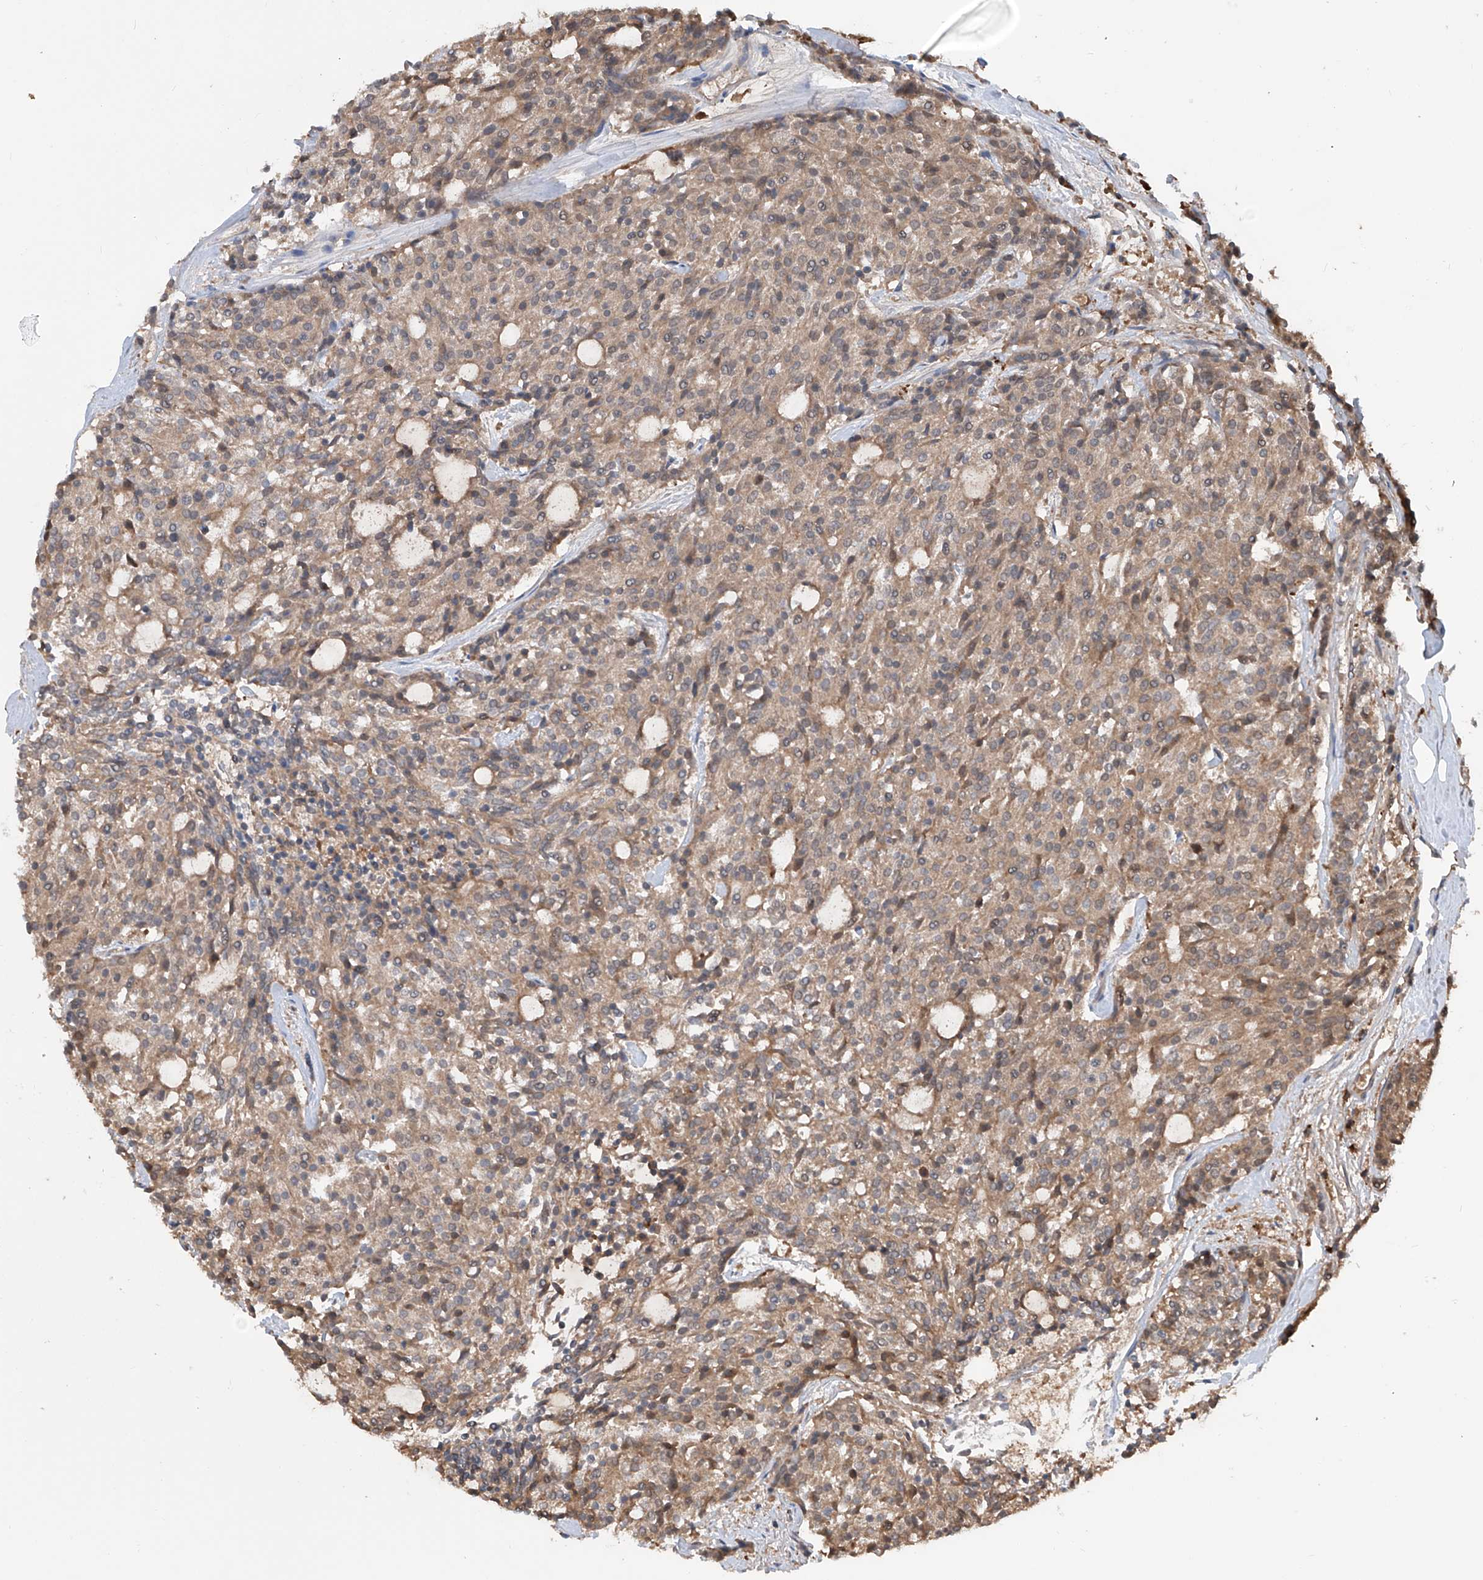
{"staining": {"intensity": "moderate", "quantity": "25%-75%", "location": "cytoplasmic/membranous"}, "tissue": "carcinoid", "cell_type": "Tumor cells", "image_type": "cancer", "snomed": [{"axis": "morphology", "description": "Carcinoid, malignant, NOS"}, {"axis": "topography", "description": "Pancreas"}], "caption": "Immunohistochemistry histopathology image of carcinoid (malignant) stained for a protein (brown), which shows medium levels of moderate cytoplasmic/membranous staining in approximately 25%-75% of tumor cells.", "gene": "HOXC8", "patient": {"sex": "female", "age": 54}}